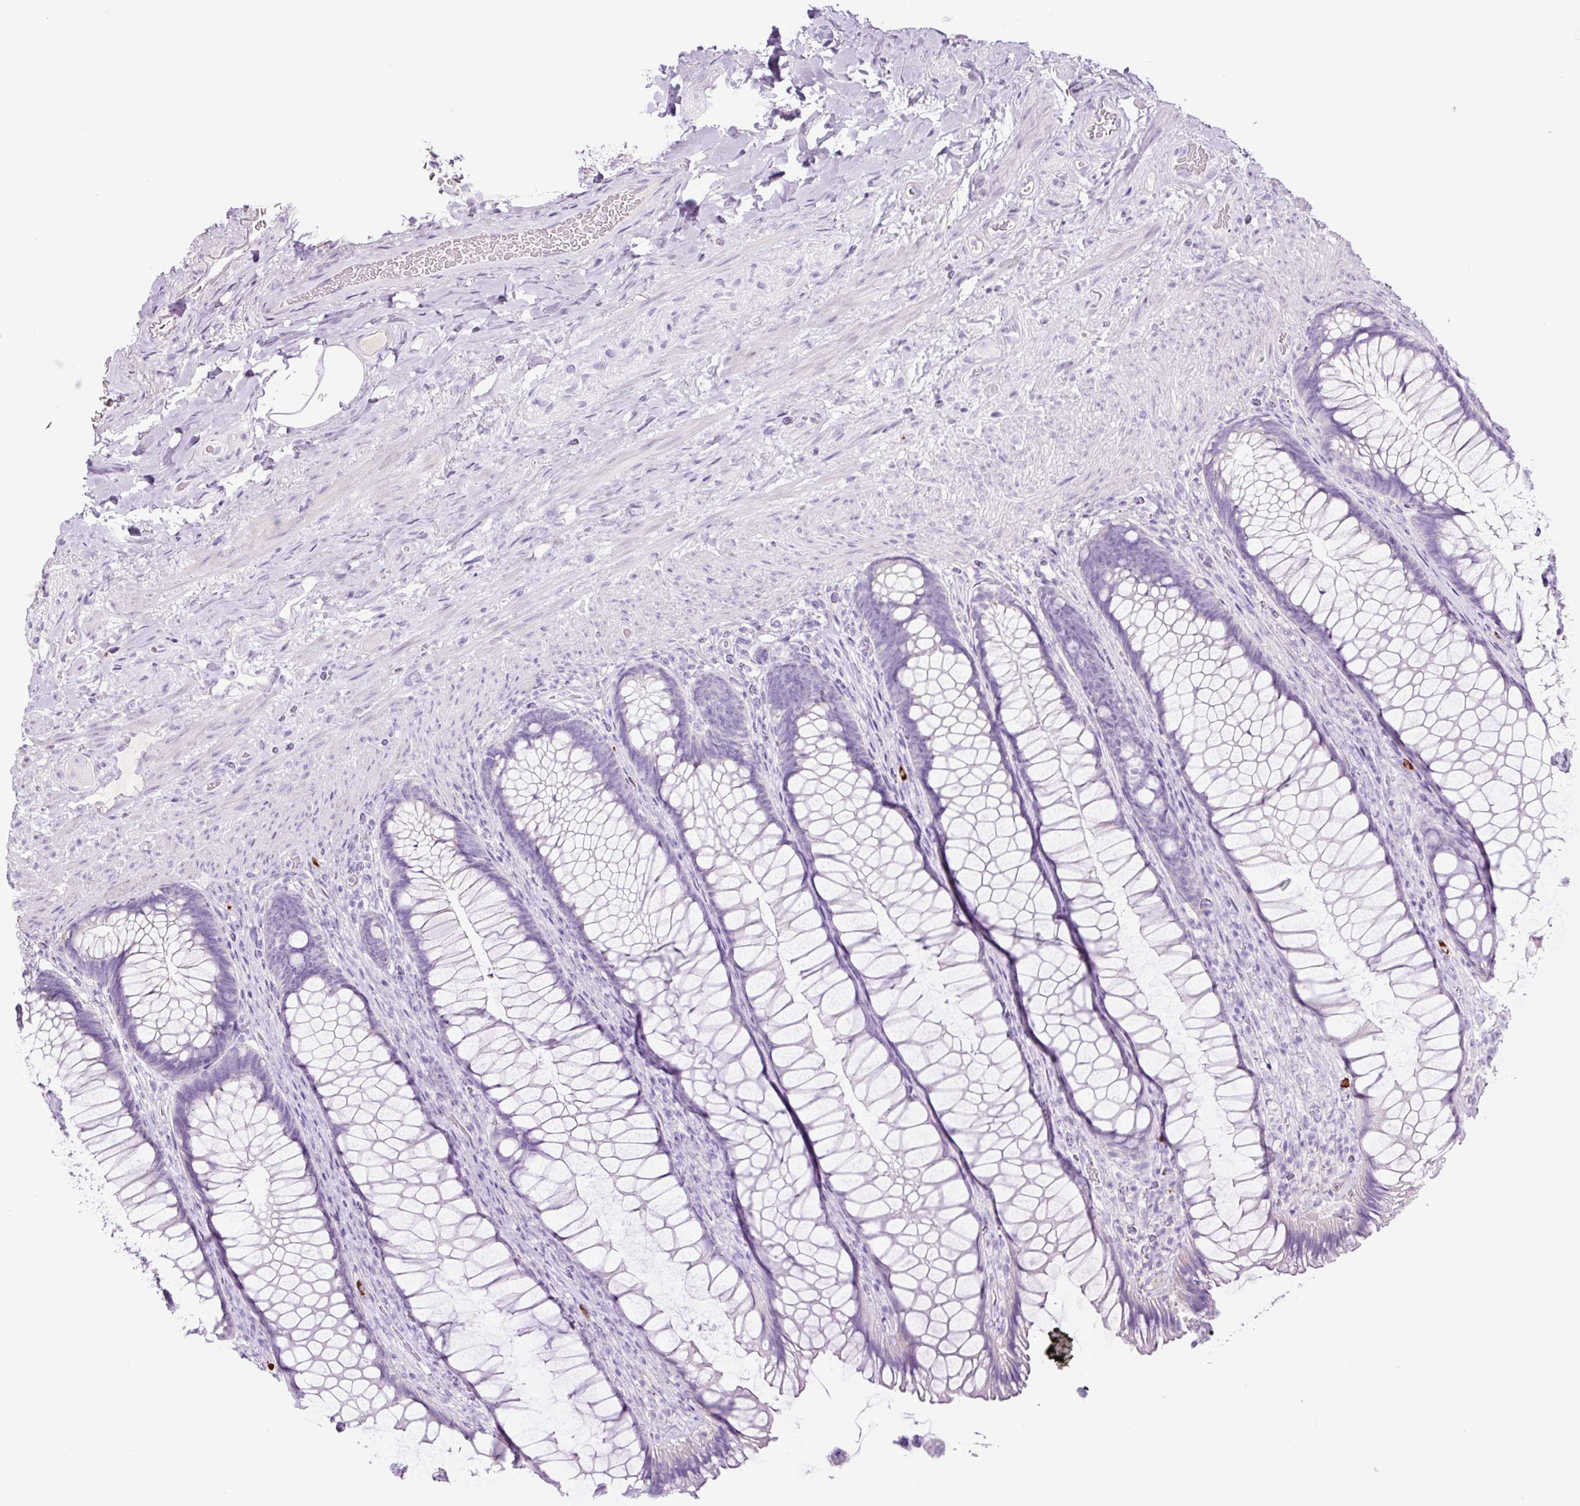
{"staining": {"intensity": "negative", "quantity": "none", "location": "none"}, "tissue": "rectum", "cell_type": "Glandular cells", "image_type": "normal", "snomed": [{"axis": "morphology", "description": "Normal tissue, NOS"}, {"axis": "topography", "description": "Rectum"}], "caption": "A histopathology image of rectum stained for a protein demonstrates no brown staining in glandular cells.", "gene": "RNF212B", "patient": {"sex": "male", "age": 53}}